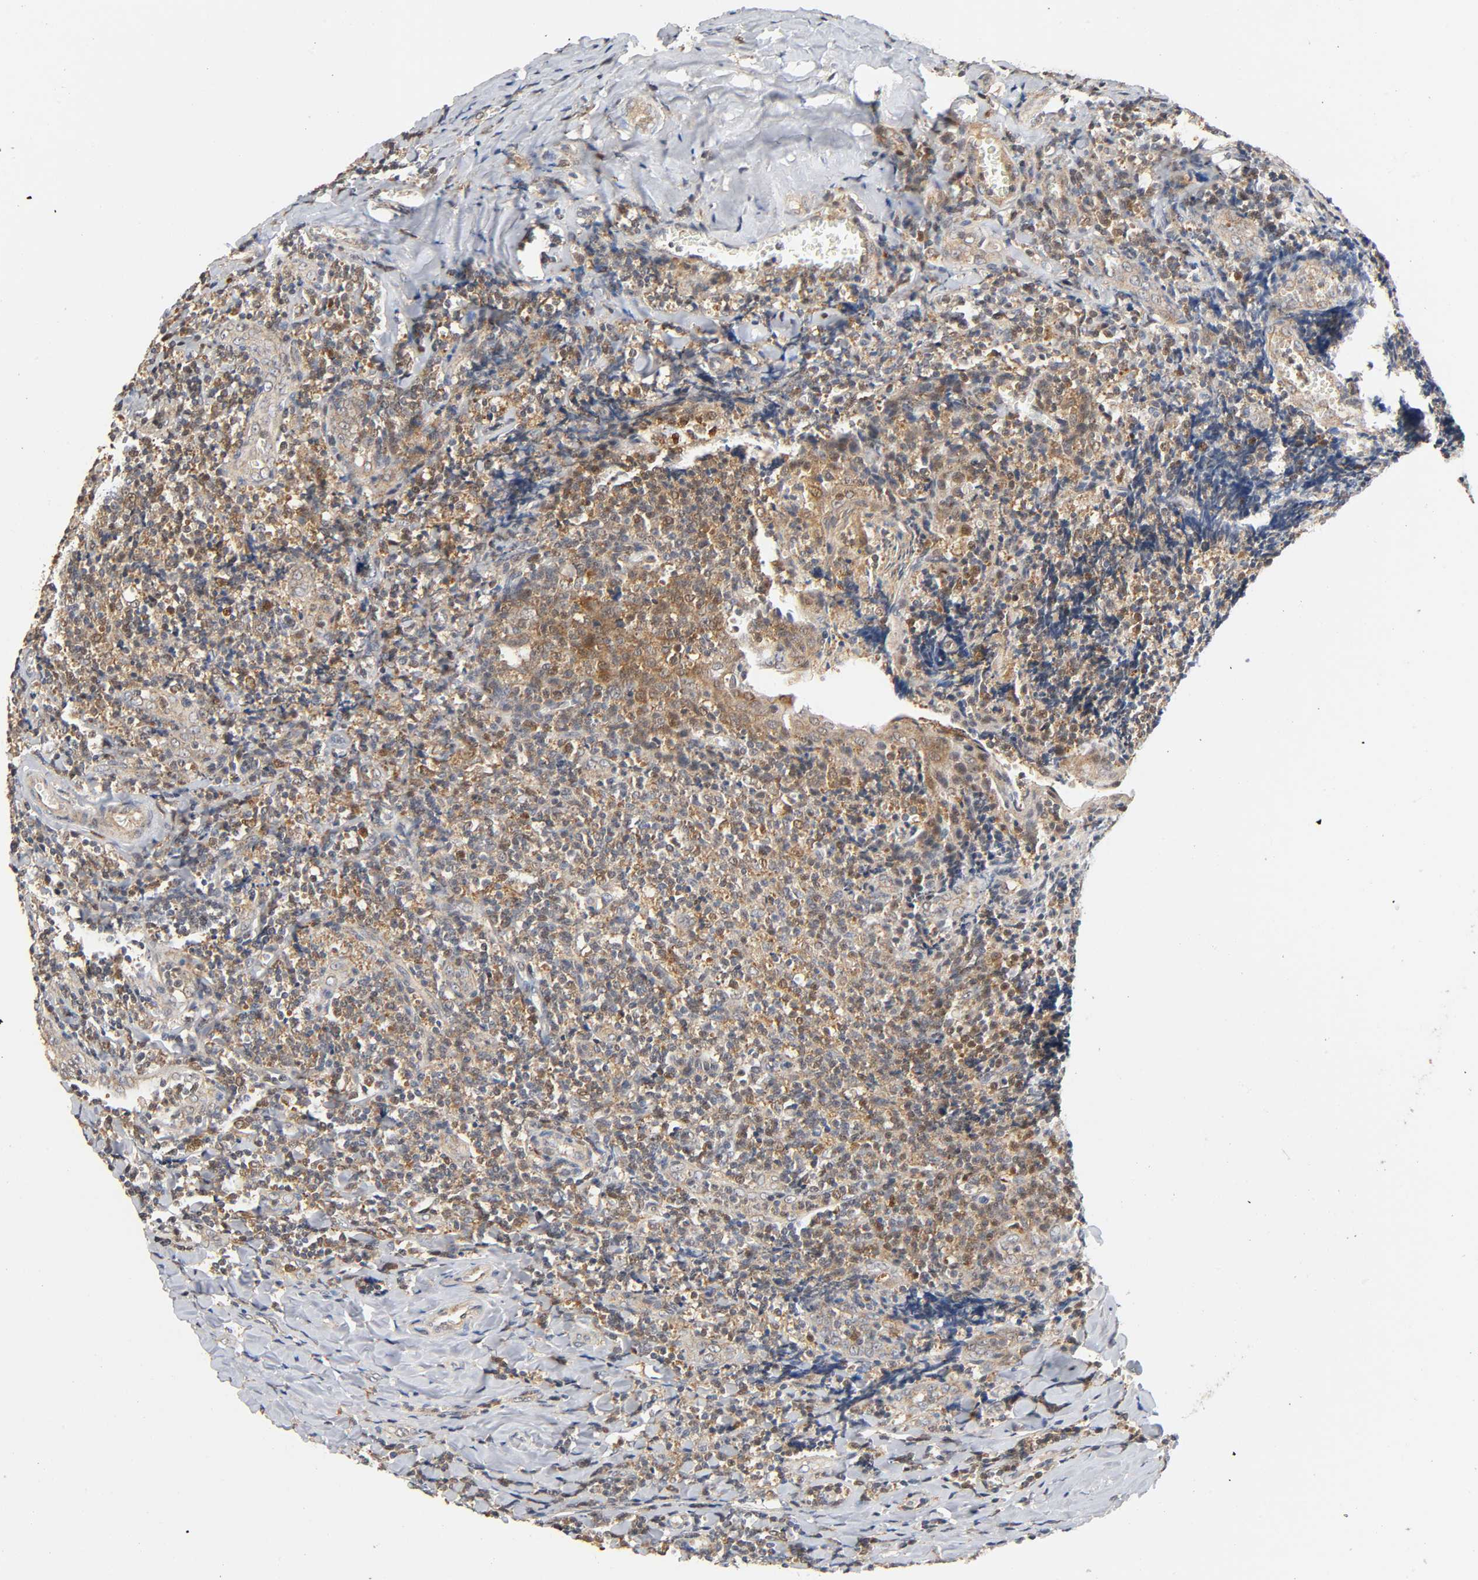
{"staining": {"intensity": "moderate", "quantity": "25%-75%", "location": "cytoplasmic/membranous"}, "tissue": "tonsil", "cell_type": "Non-germinal center cells", "image_type": "normal", "snomed": [{"axis": "morphology", "description": "Normal tissue, NOS"}, {"axis": "topography", "description": "Tonsil"}], "caption": "Immunohistochemical staining of normal tonsil exhibits moderate cytoplasmic/membranous protein positivity in about 25%-75% of non-germinal center cells. Ihc stains the protein in brown and the nuclei are stained blue.", "gene": "CASP9", "patient": {"sex": "male", "age": 20}}